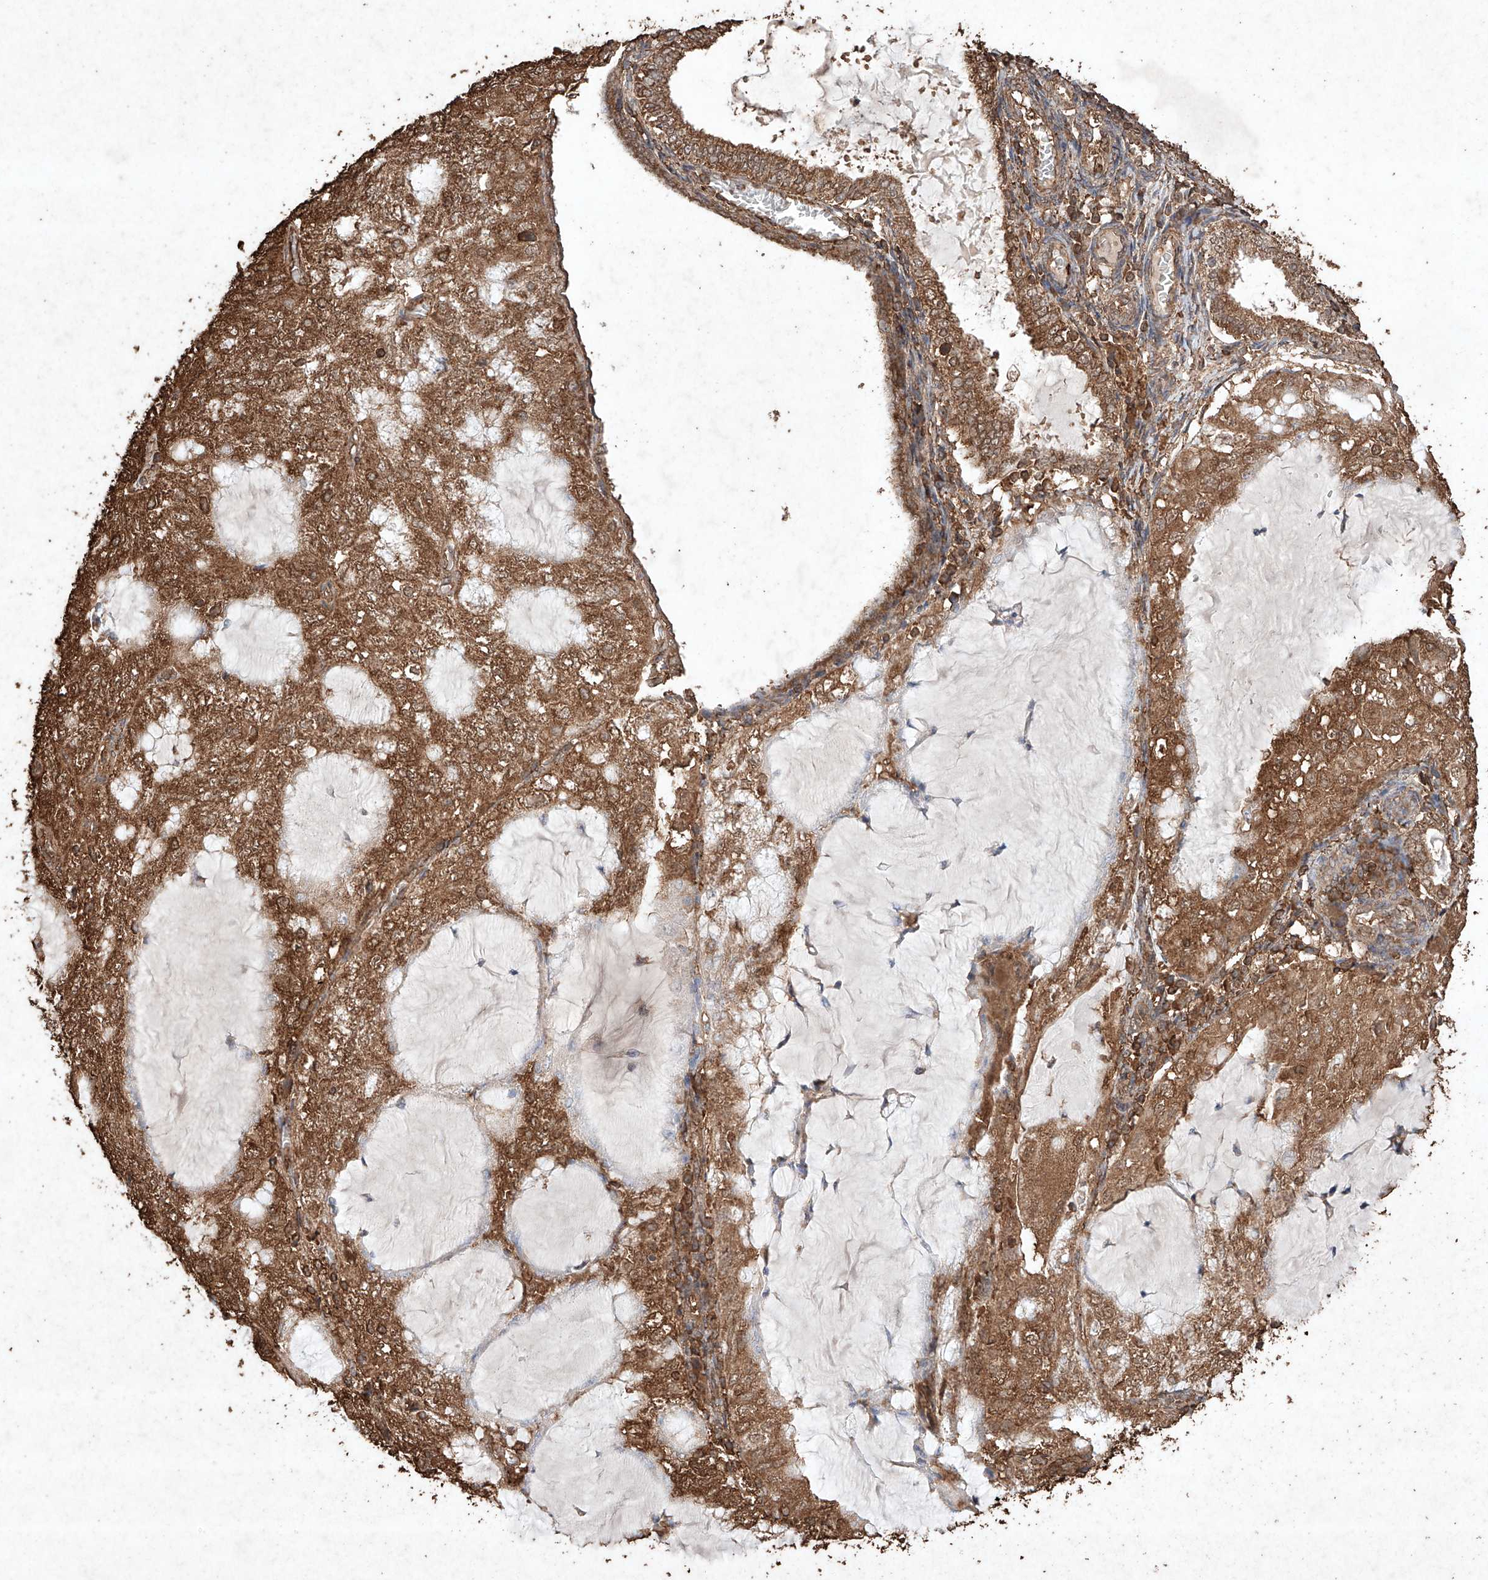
{"staining": {"intensity": "moderate", "quantity": ">75%", "location": "cytoplasmic/membranous"}, "tissue": "endometrial cancer", "cell_type": "Tumor cells", "image_type": "cancer", "snomed": [{"axis": "morphology", "description": "Adenocarcinoma, NOS"}, {"axis": "topography", "description": "Endometrium"}], "caption": "Endometrial cancer (adenocarcinoma) tissue shows moderate cytoplasmic/membranous expression in about >75% of tumor cells", "gene": "M6PR", "patient": {"sex": "female", "age": 81}}